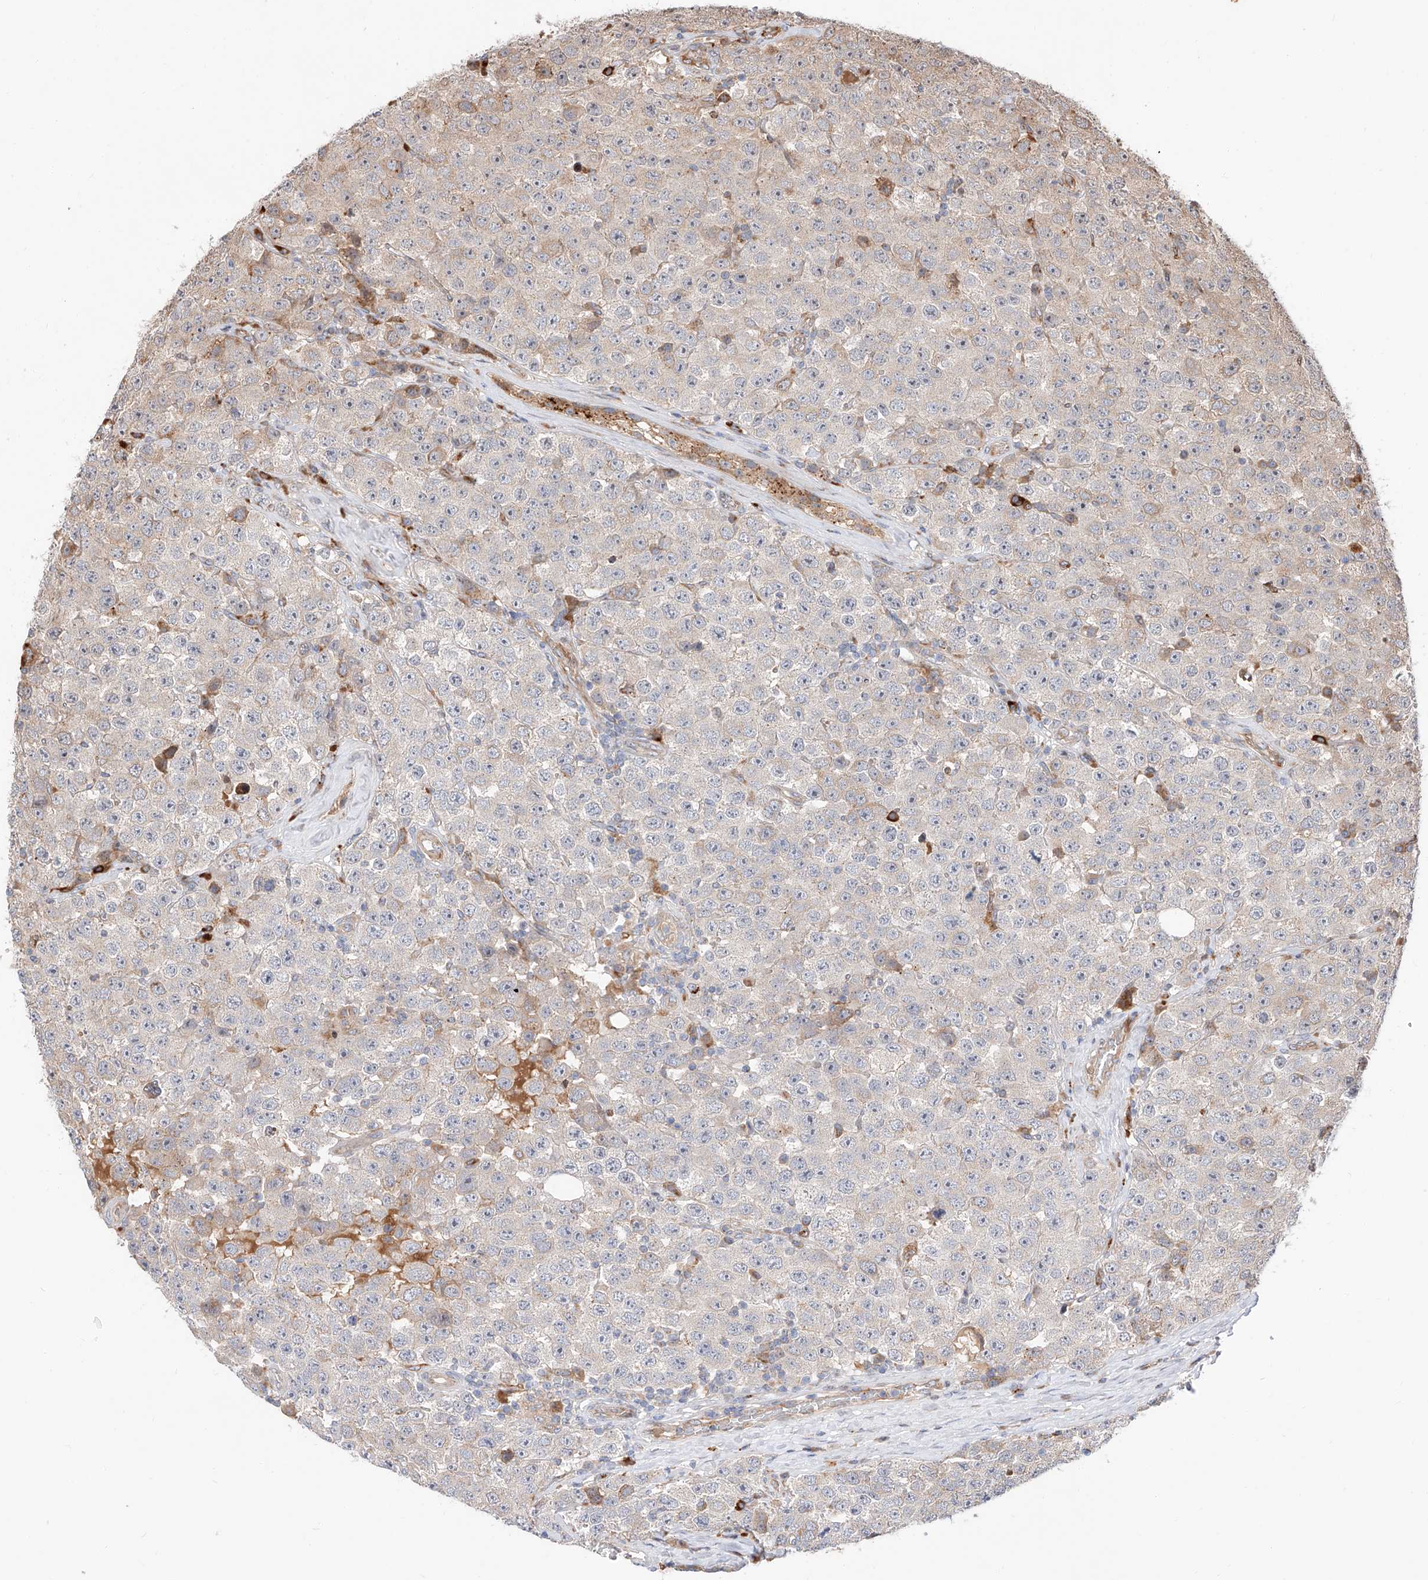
{"staining": {"intensity": "negative", "quantity": "none", "location": "none"}, "tissue": "testis cancer", "cell_type": "Tumor cells", "image_type": "cancer", "snomed": [{"axis": "morphology", "description": "Seminoma, NOS"}, {"axis": "topography", "description": "Testis"}], "caption": "There is no significant expression in tumor cells of seminoma (testis).", "gene": "DIRAS3", "patient": {"sex": "male", "age": 28}}